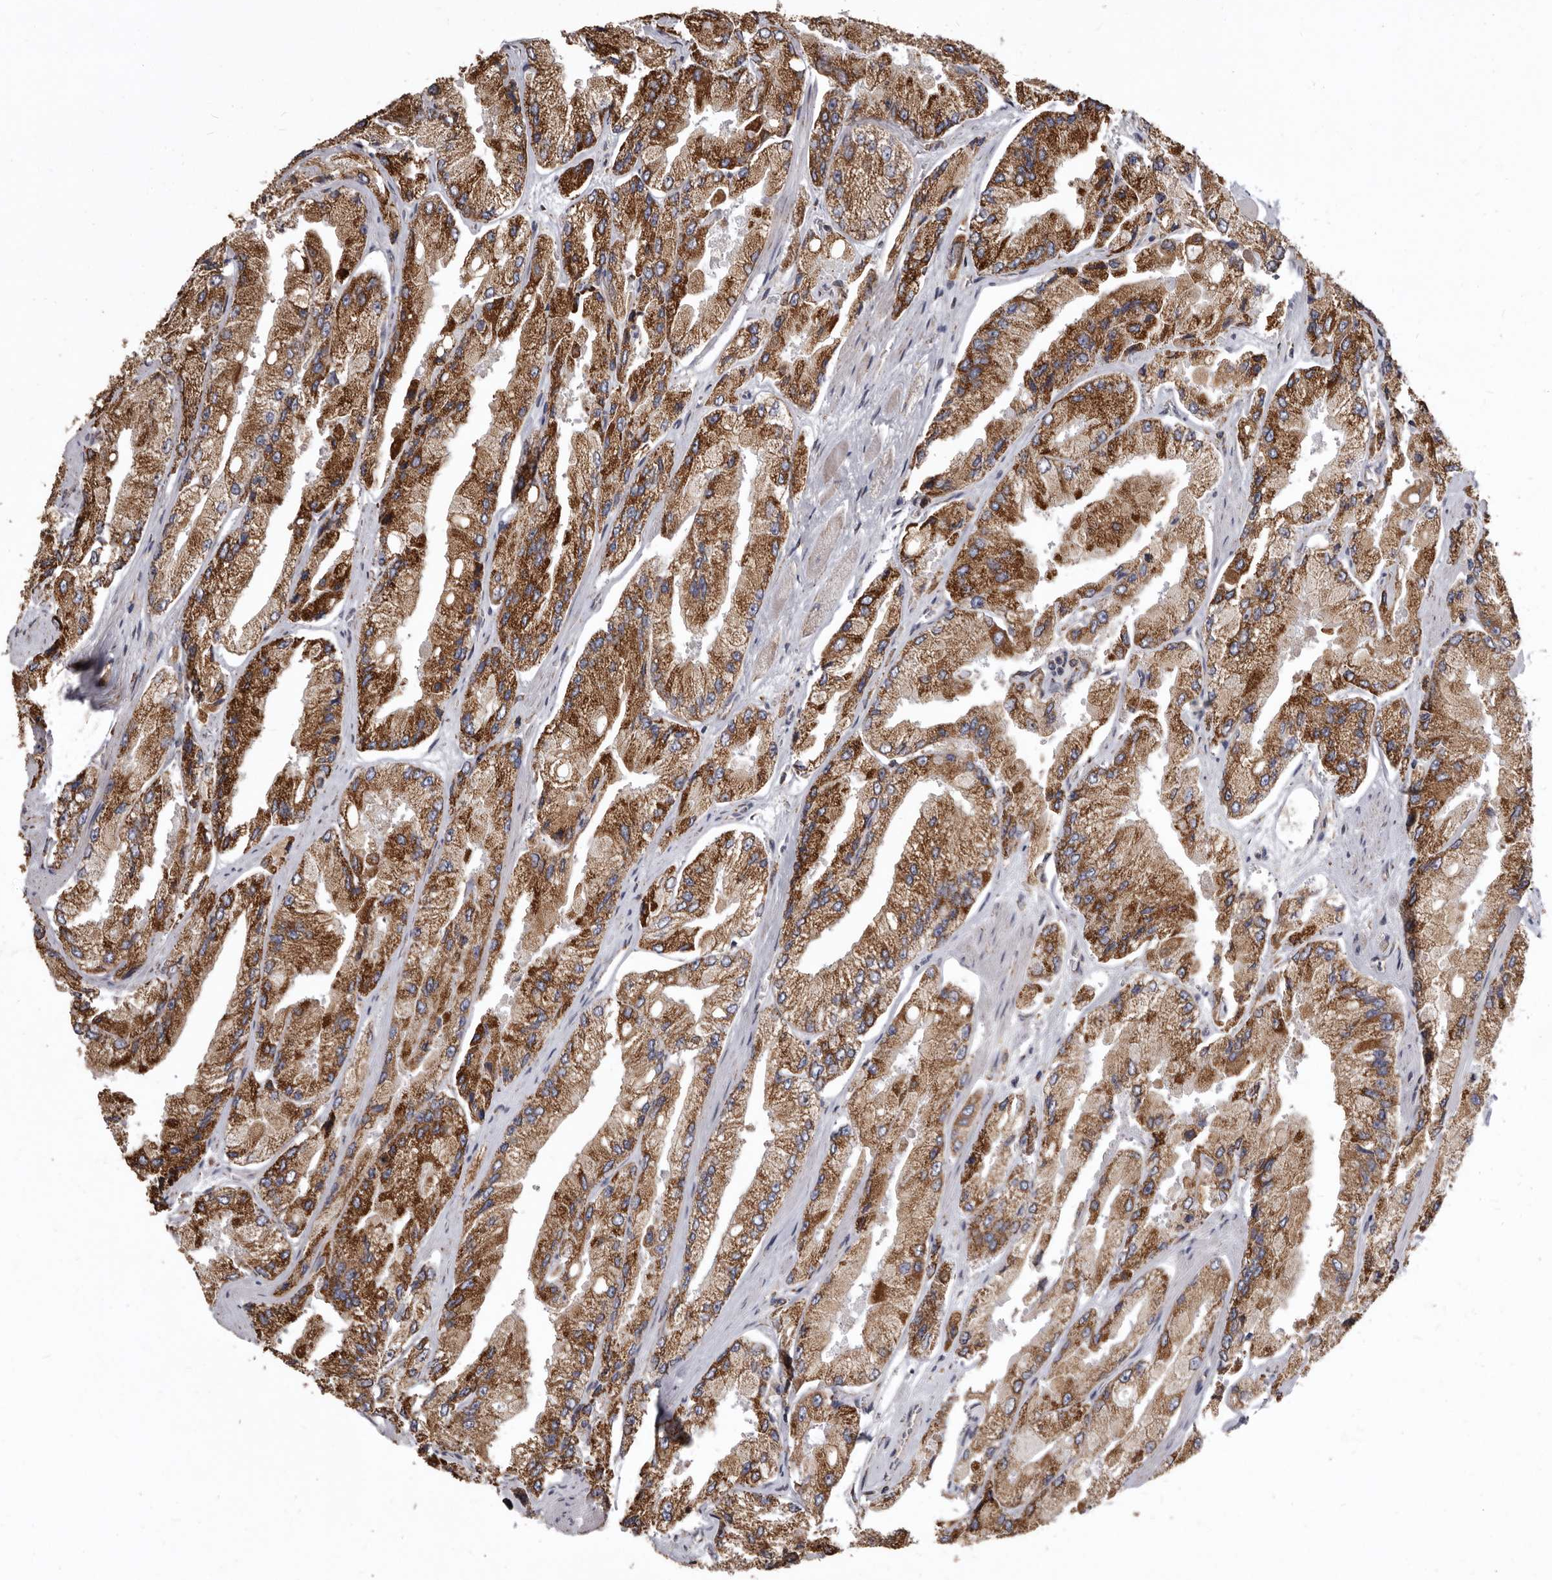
{"staining": {"intensity": "moderate", "quantity": ">75%", "location": "cytoplasmic/membranous"}, "tissue": "prostate cancer", "cell_type": "Tumor cells", "image_type": "cancer", "snomed": [{"axis": "morphology", "description": "Adenocarcinoma, High grade"}, {"axis": "topography", "description": "Prostate"}], "caption": "A medium amount of moderate cytoplasmic/membranous expression is present in approximately >75% of tumor cells in prostate high-grade adenocarcinoma tissue.", "gene": "CDK5RAP3", "patient": {"sex": "male", "age": 58}}